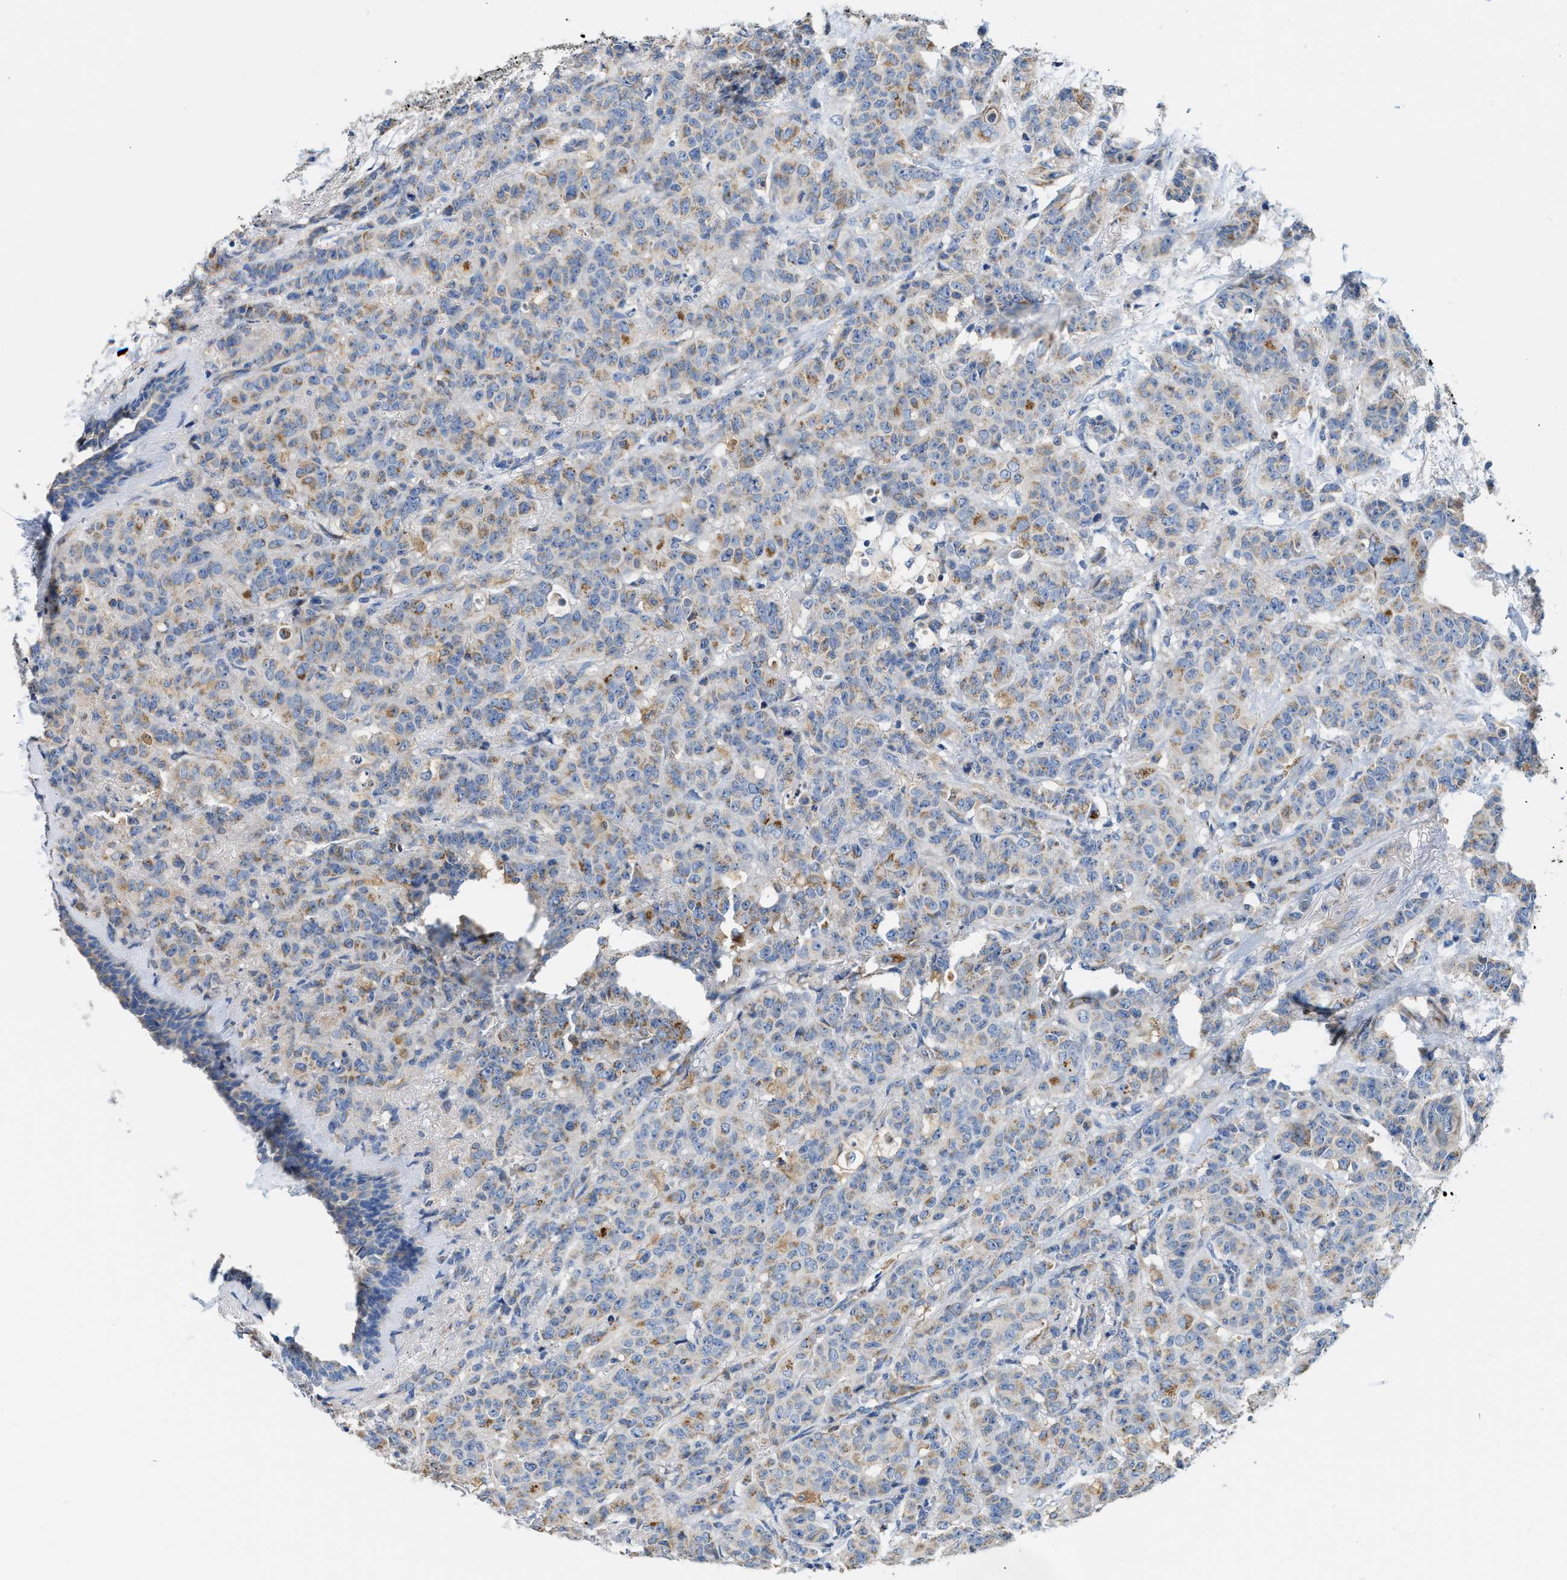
{"staining": {"intensity": "moderate", "quantity": "25%-75%", "location": "cytoplasmic/membranous"}, "tissue": "breast cancer", "cell_type": "Tumor cells", "image_type": "cancer", "snomed": [{"axis": "morphology", "description": "Normal tissue, NOS"}, {"axis": "morphology", "description": "Duct carcinoma"}, {"axis": "topography", "description": "Breast"}], "caption": "Human breast infiltrating ductal carcinoma stained for a protein (brown) displays moderate cytoplasmic/membranous positive positivity in about 25%-75% of tumor cells.", "gene": "SLC25A13", "patient": {"sex": "female", "age": 40}}